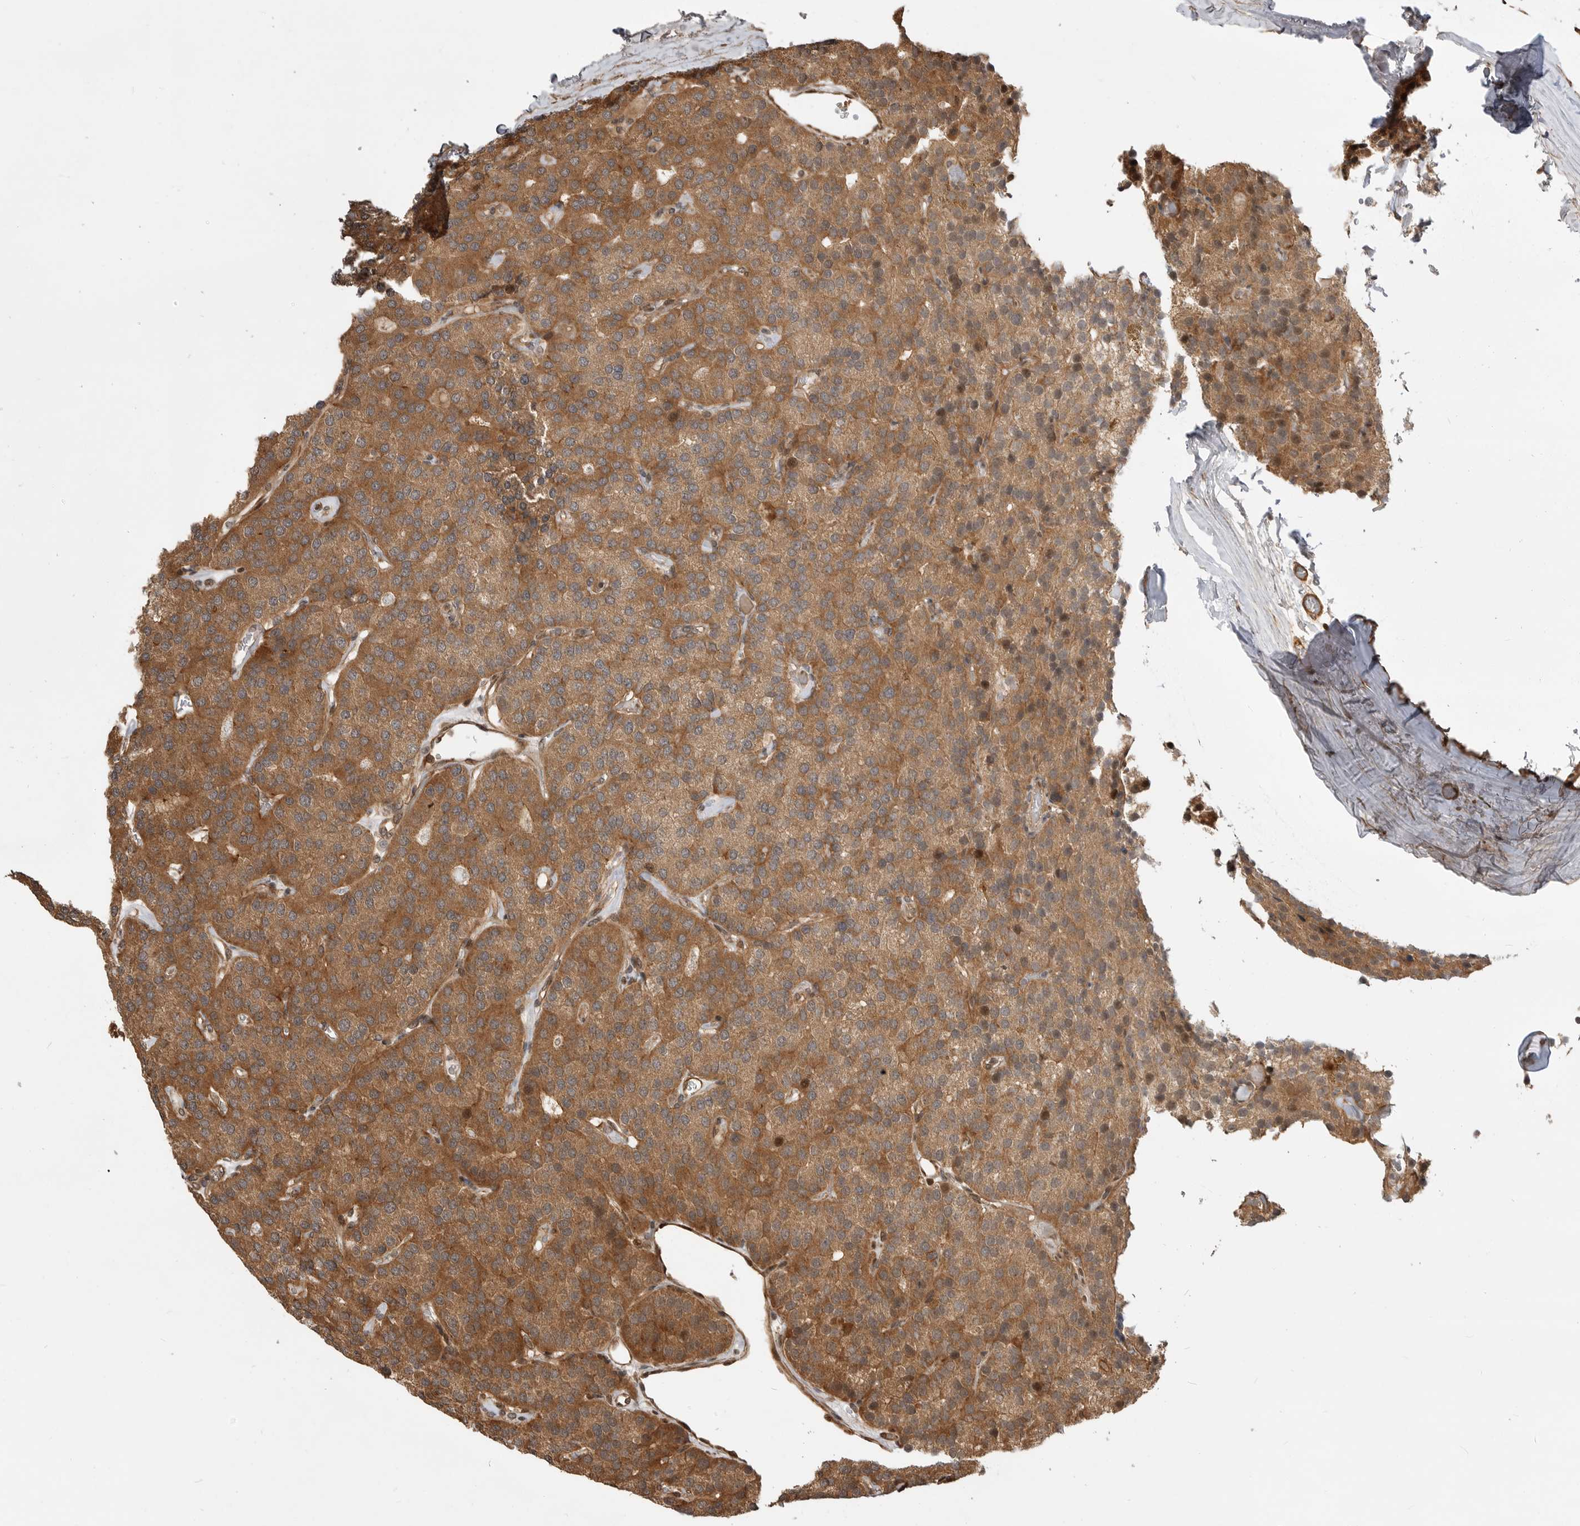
{"staining": {"intensity": "moderate", "quantity": ">75%", "location": "cytoplasmic/membranous,nuclear"}, "tissue": "parathyroid gland", "cell_type": "Glandular cells", "image_type": "normal", "snomed": [{"axis": "morphology", "description": "Normal tissue, NOS"}, {"axis": "morphology", "description": "Adenoma, NOS"}, {"axis": "topography", "description": "Parathyroid gland"}], "caption": "This image reveals immunohistochemistry (IHC) staining of normal human parathyroid gland, with medium moderate cytoplasmic/membranous,nuclear staining in approximately >75% of glandular cells.", "gene": "ADPRS", "patient": {"sex": "female", "age": 86}}